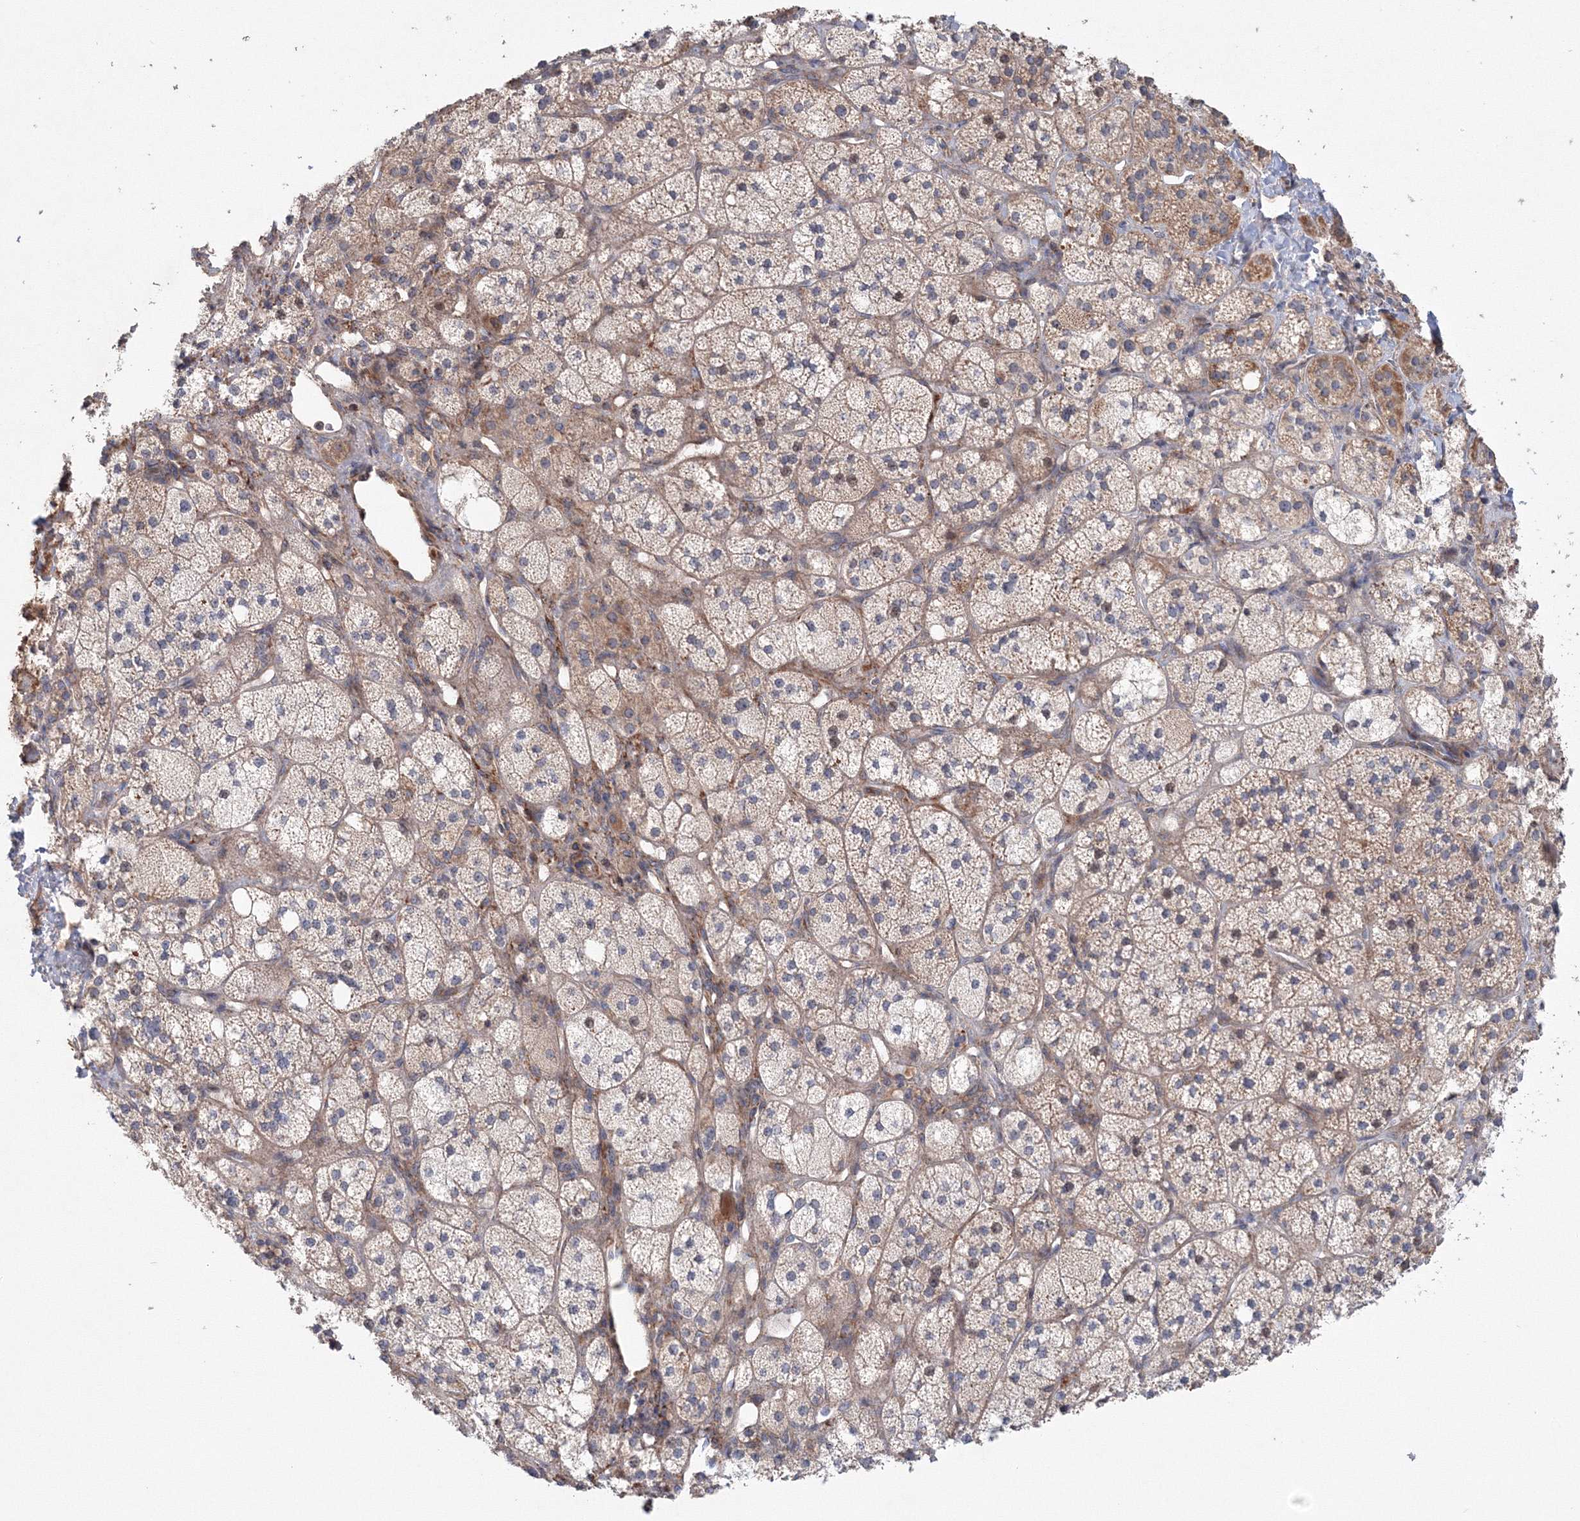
{"staining": {"intensity": "moderate", "quantity": "25%-75%", "location": "cytoplasmic/membranous"}, "tissue": "adrenal gland", "cell_type": "Glandular cells", "image_type": "normal", "snomed": [{"axis": "morphology", "description": "Normal tissue, NOS"}, {"axis": "topography", "description": "Adrenal gland"}], "caption": "Immunohistochemistry (DAB (3,3'-diaminobenzidine)) staining of benign adrenal gland exhibits moderate cytoplasmic/membranous protein staining in about 25%-75% of glandular cells.", "gene": "NOA1", "patient": {"sex": "male", "age": 61}}